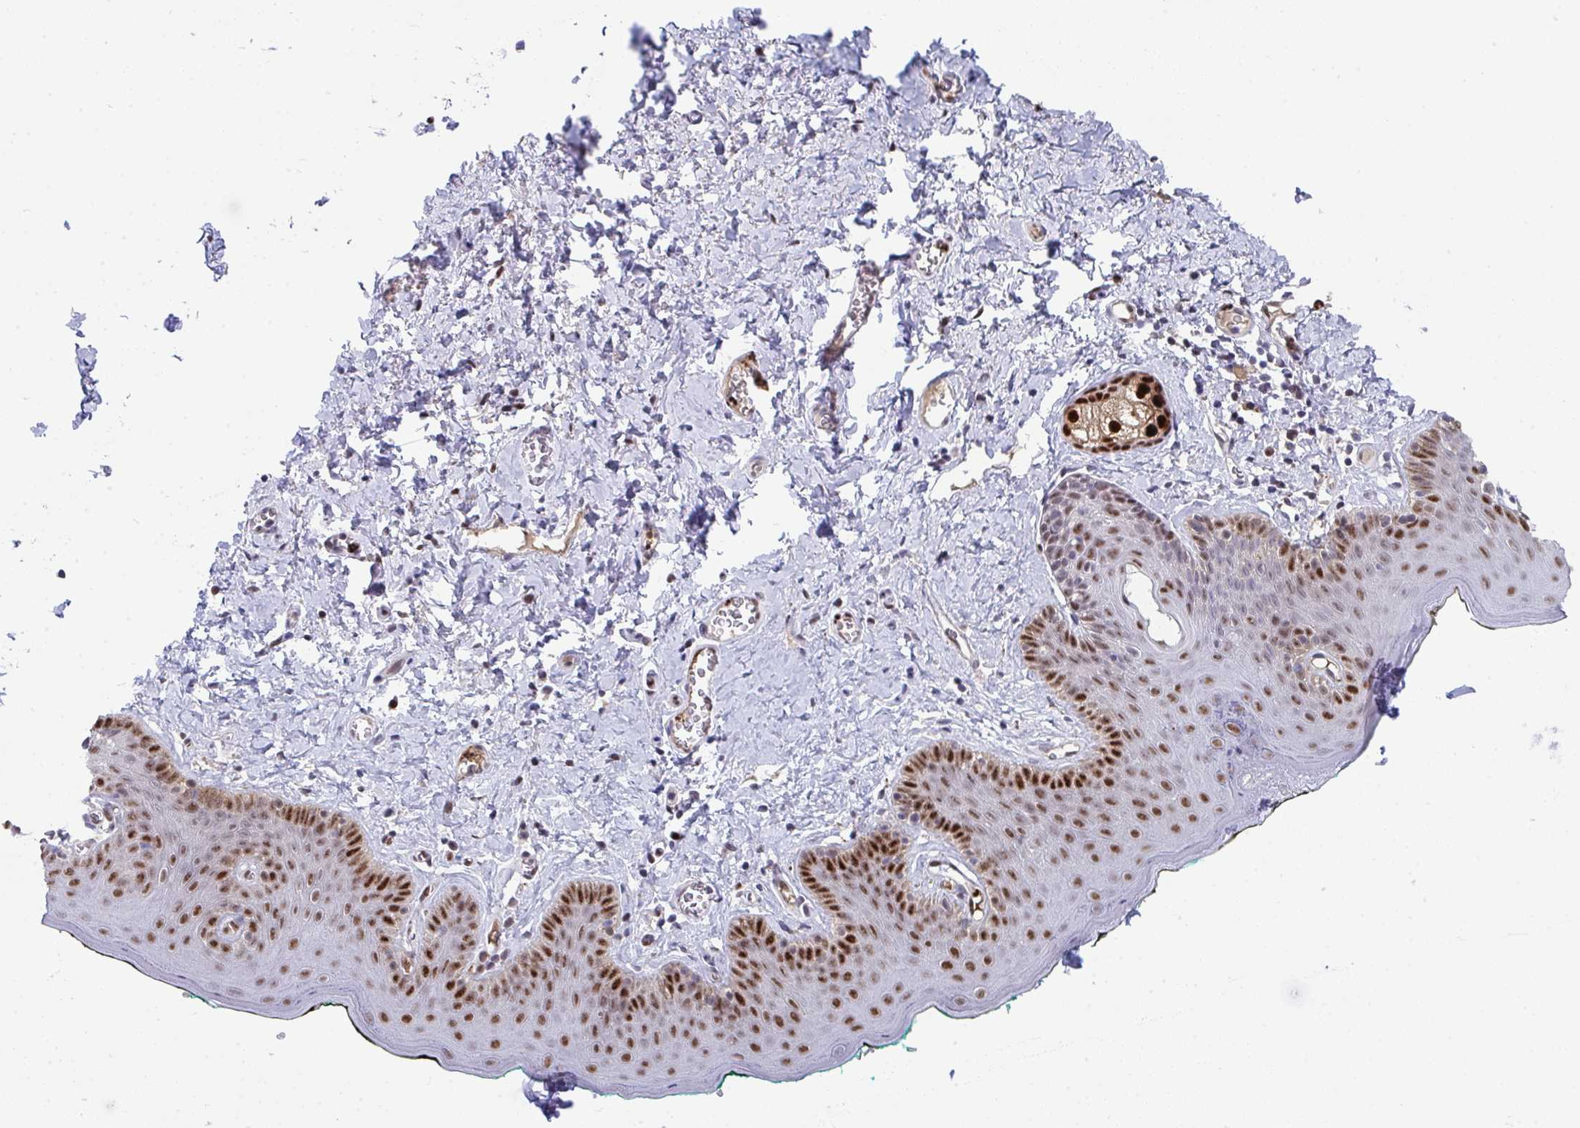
{"staining": {"intensity": "strong", "quantity": "25%-75%", "location": "nuclear"}, "tissue": "skin", "cell_type": "Epidermal cells", "image_type": "normal", "snomed": [{"axis": "morphology", "description": "Normal tissue, NOS"}, {"axis": "topography", "description": "Vulva"}, {"axis": "topography", "description": "Peripheral nerve tissue"}], "caption": "Brown immunohistochemical staining in unremarkable skin displays strong nuclear staining in approximately 25%-75% of epidermal cells.", "gene": "JDP2", "patient": {"sex": "female", "age": 66}}